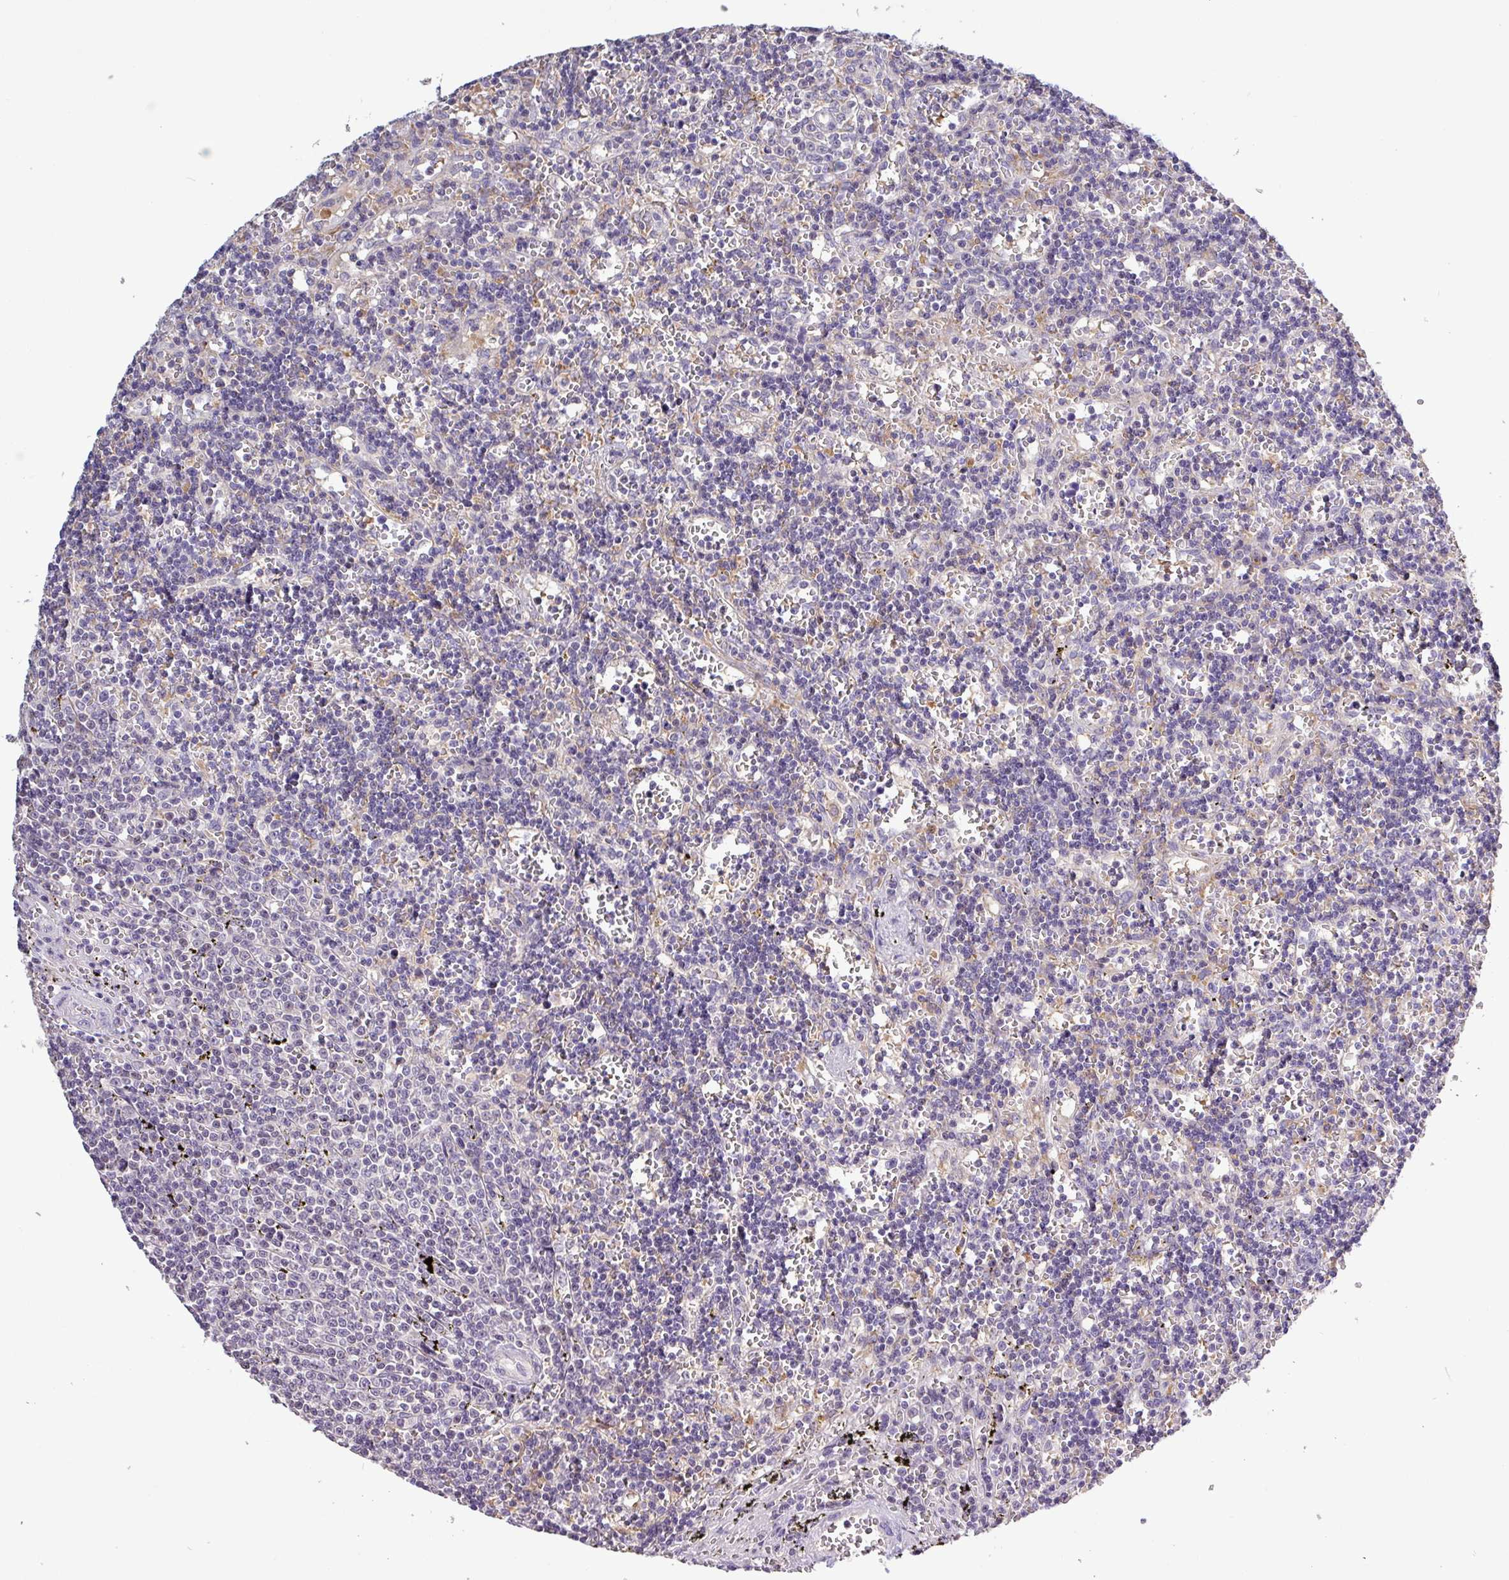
{"staining": {"intensity": "negative", "quantity": "none", "location": "none"}, "tissue": "lymphoma", "cell_type": "Tumor cells", "image_type": "cancer", "snomed": [{"axis": "morphology", "description": "Malignant lymphoma, non-Hodgkin's type, Low grade"}, {"axis": "topography", "description": "Spleen"}], "caption": "There is no significant staining in tumor cells of low-grade malignant lymphoma, non-Hodgkin's type. (DAB (3,3'-diaminobenzidine) IHC visualized using brightfield microscopy, high magnification).", "gene": "SFTPB", "patient": {"sex": "male", "age": 60}}